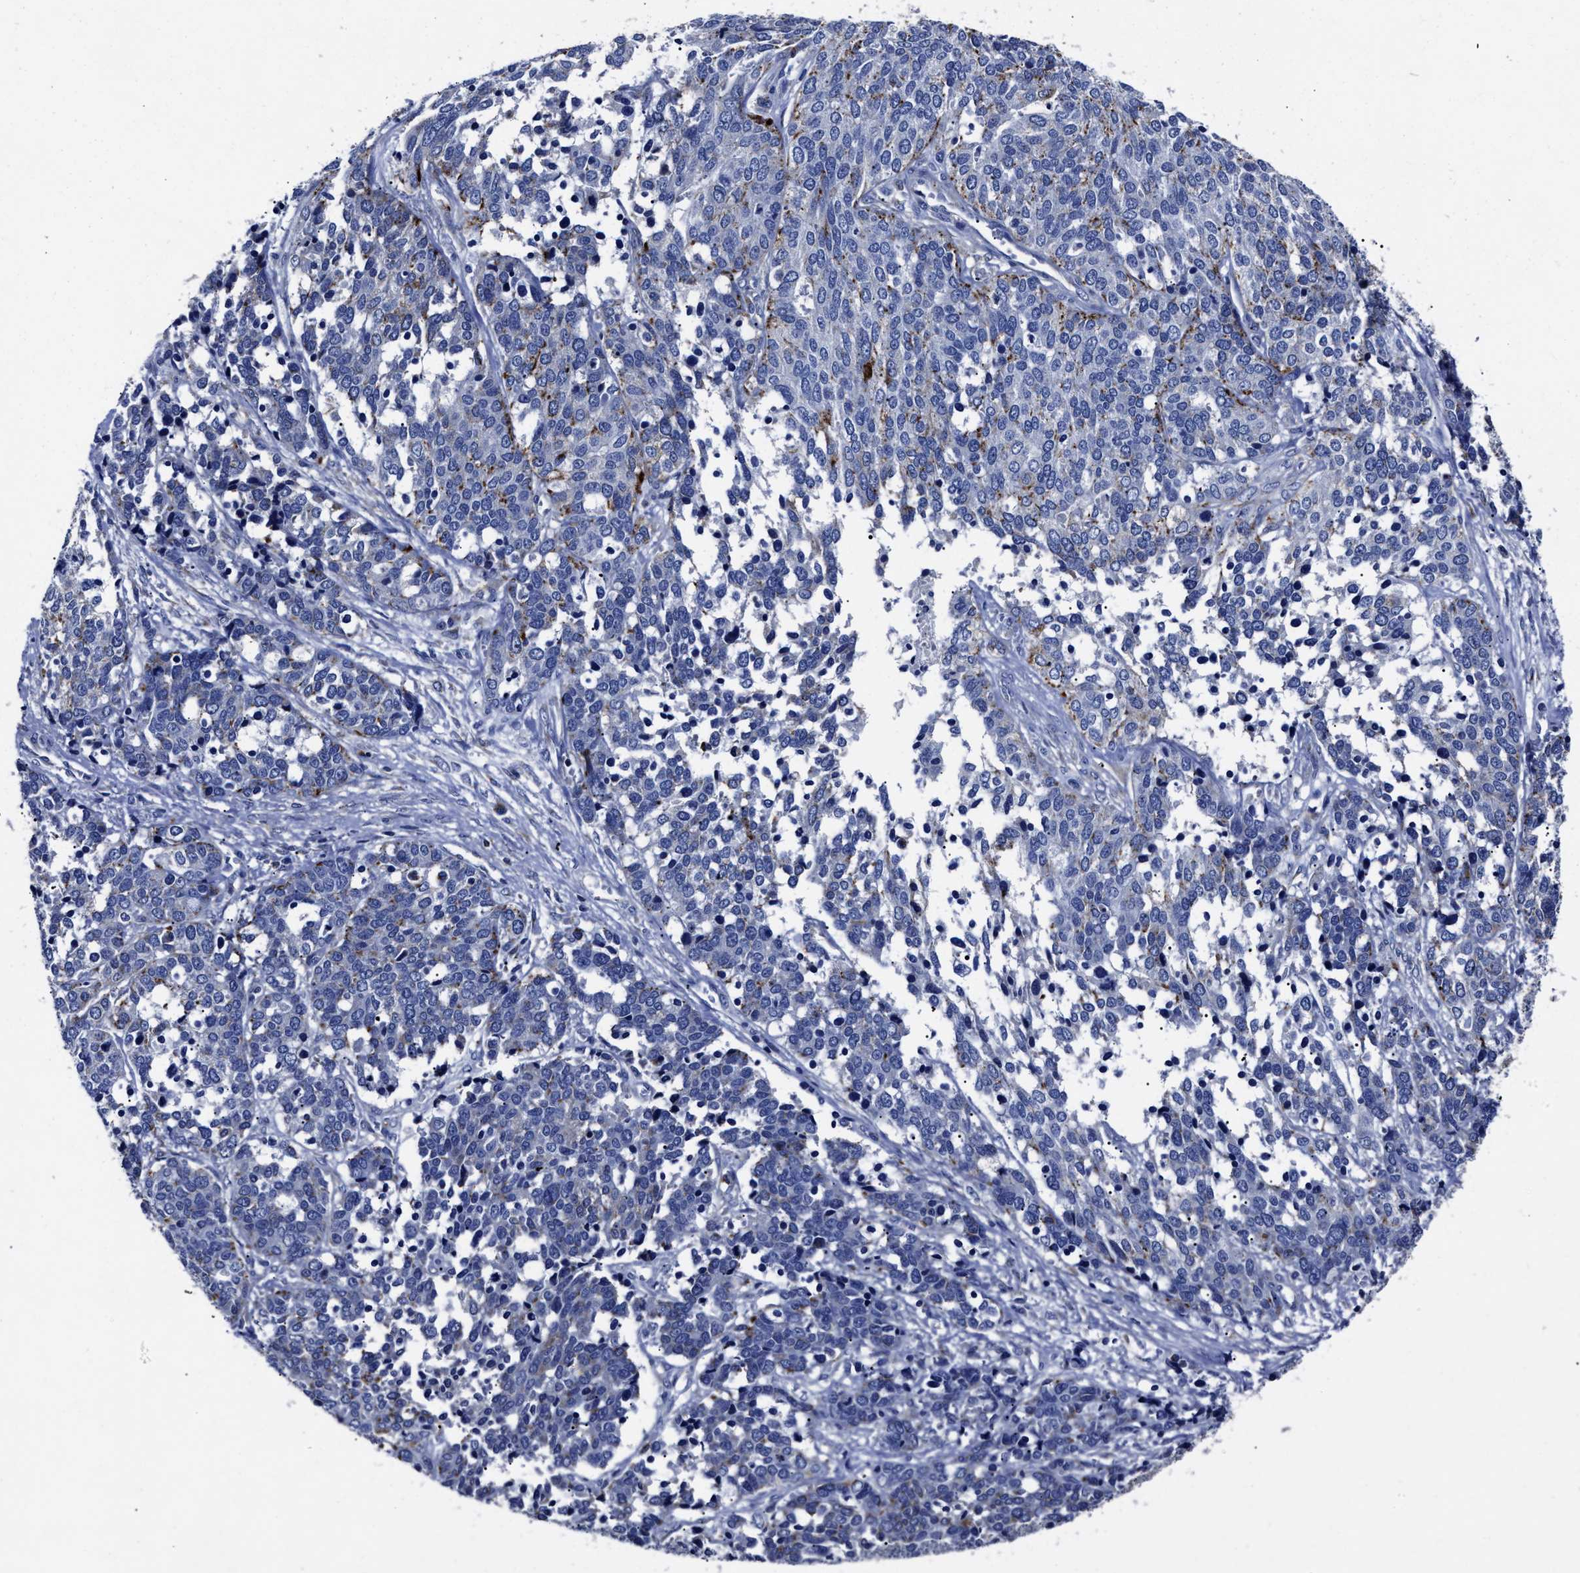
{"staining": {"intensity": "weak", "quantity": "<25%", "location": "cytoplasmic/membranous"}, "tissue": "ovarian cancer", "cell_type": "Tumor cells", "image_type": "cancer", "snomed": [{"axis": "morphology", "description": "Cystadenocarcinoma, serous, NOS"}, {"axis": "topography", "description": "Ovary"}], "caption": "This image is of ovarian serous cystadenocarcinoma stained with IHC to label a protein in brown with the nuclei are counter-stained blue. There is no staining in tumor cells. (DAB (3,3'-diaminobenzidine) immunohistochemistry with hematoxylin counter stain).", "gene": "LAMTOR4", "patient": {"sex": "female", "age": 44}}